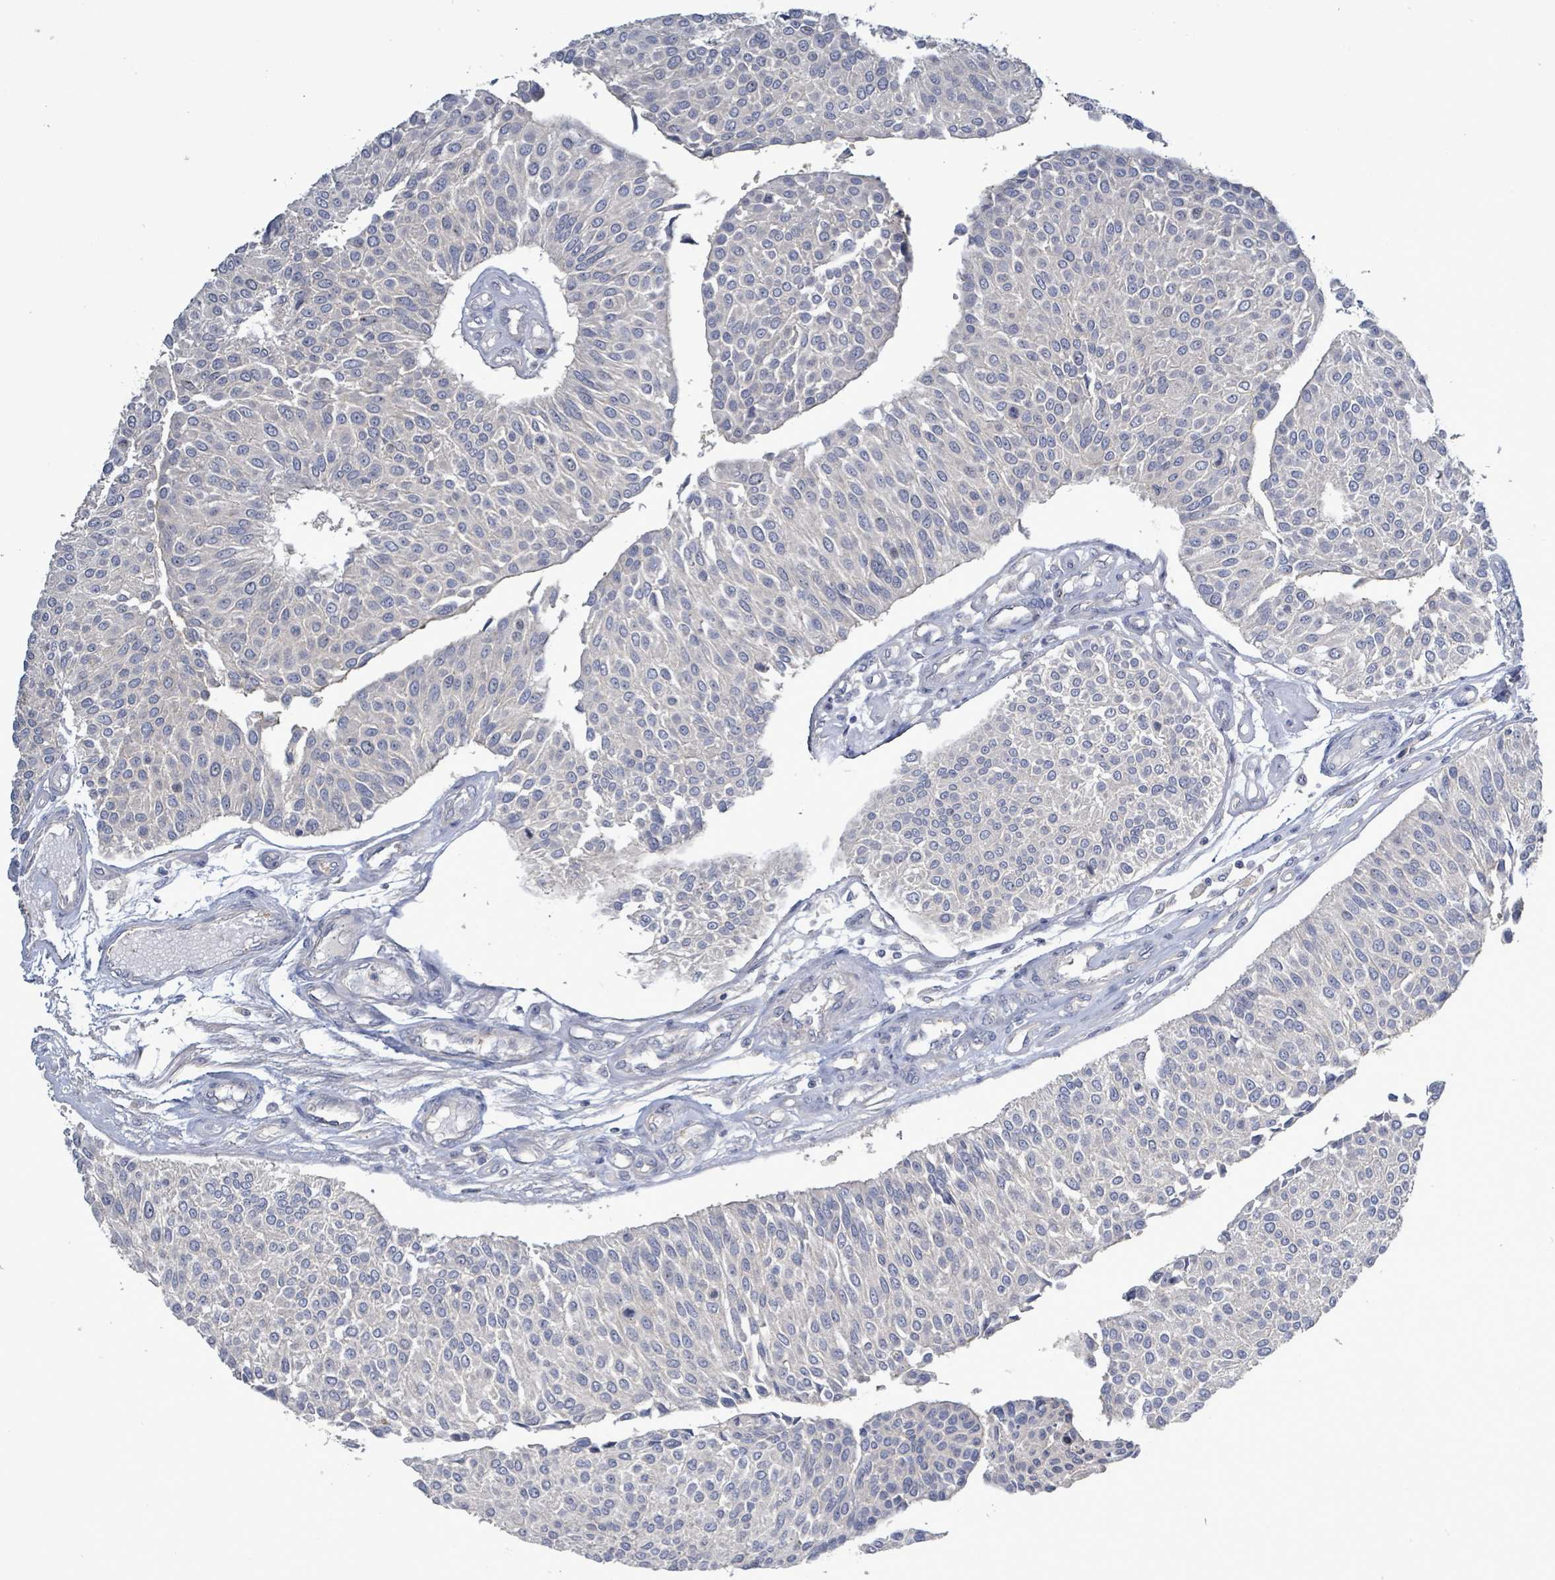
{"staining": {"intensity": "negative", "quantity": "none", "location": "none"}, "tissue": "urothelial cancer", "cell_type": "Tumor cells", "image_type": "cancer", "snomed": [{"axis": "morphology", "description": "Urothelial carcinoma, NOS"}, {"axis": "topography", "description": "Urinary bladder"}], "caption": "DAB immunohistochemical staining of human transitional cell carcinoma demonstrates no significant positivity in tumor cells.", "gene": "KRAS", "patient": {"sex": "male", "age": 55}}